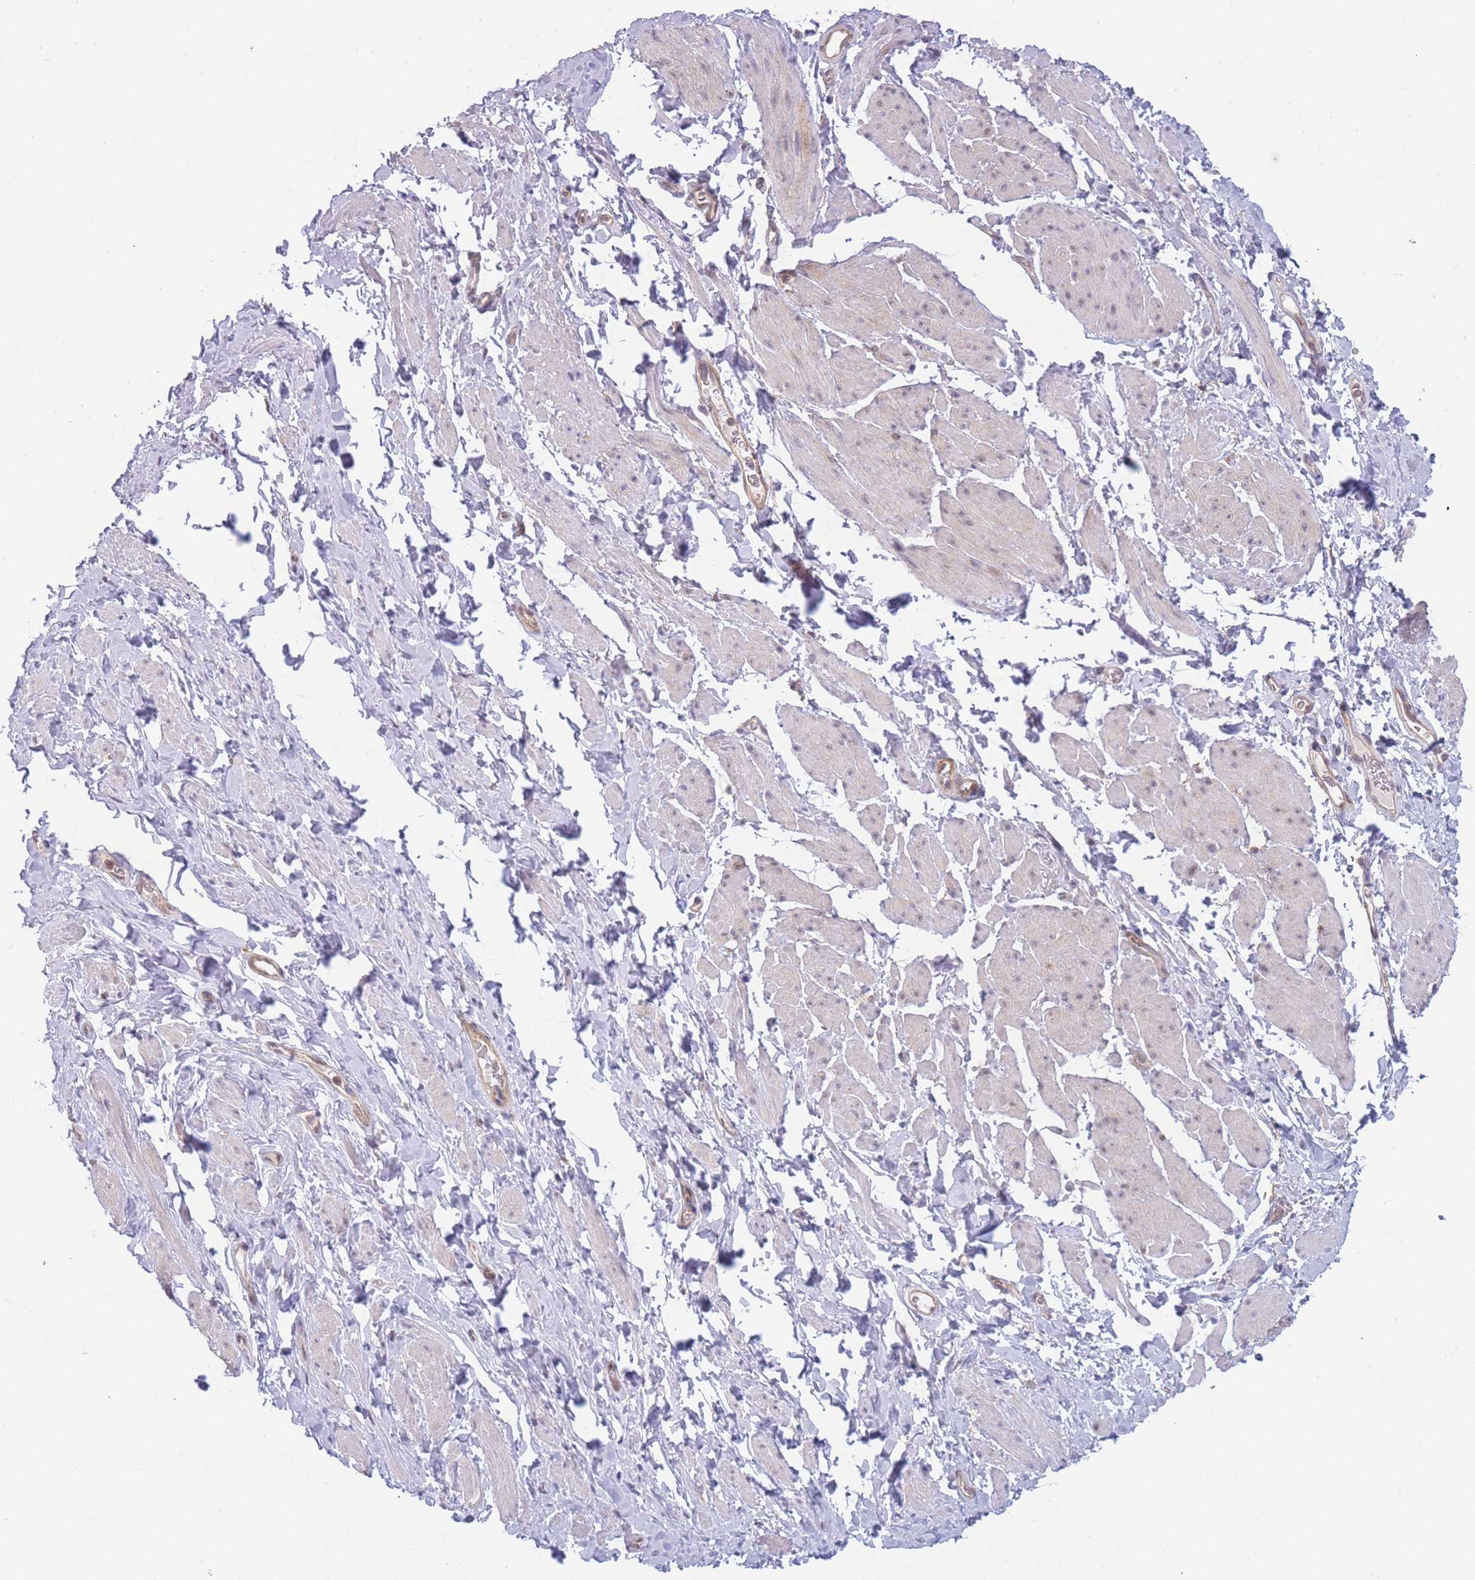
{"staining": {"intensity": "weak", "quantity": "25%-75%", "location": "nuclear"}, "tissue": "smooth muscle", "cell_type": "Smooth muscle cells", "image_type": "normal", "snomed": [{"axis": "morphology", "description": "Normal tissue, NOS"}, {"axis": "topography", "description": "Smooth muscle"}, {"axis": "topography", "description": "Peripheral nerve tissue"}], "caption": "IHC photomicrograph of normal human smooth muscle stained for a protein (brown), which exhibits low levels of weak nuclear staining in about 25%-75% of smooth muscle cells.", "gene": "MRI1", "patient": {"sex": "male", "age": 69}}